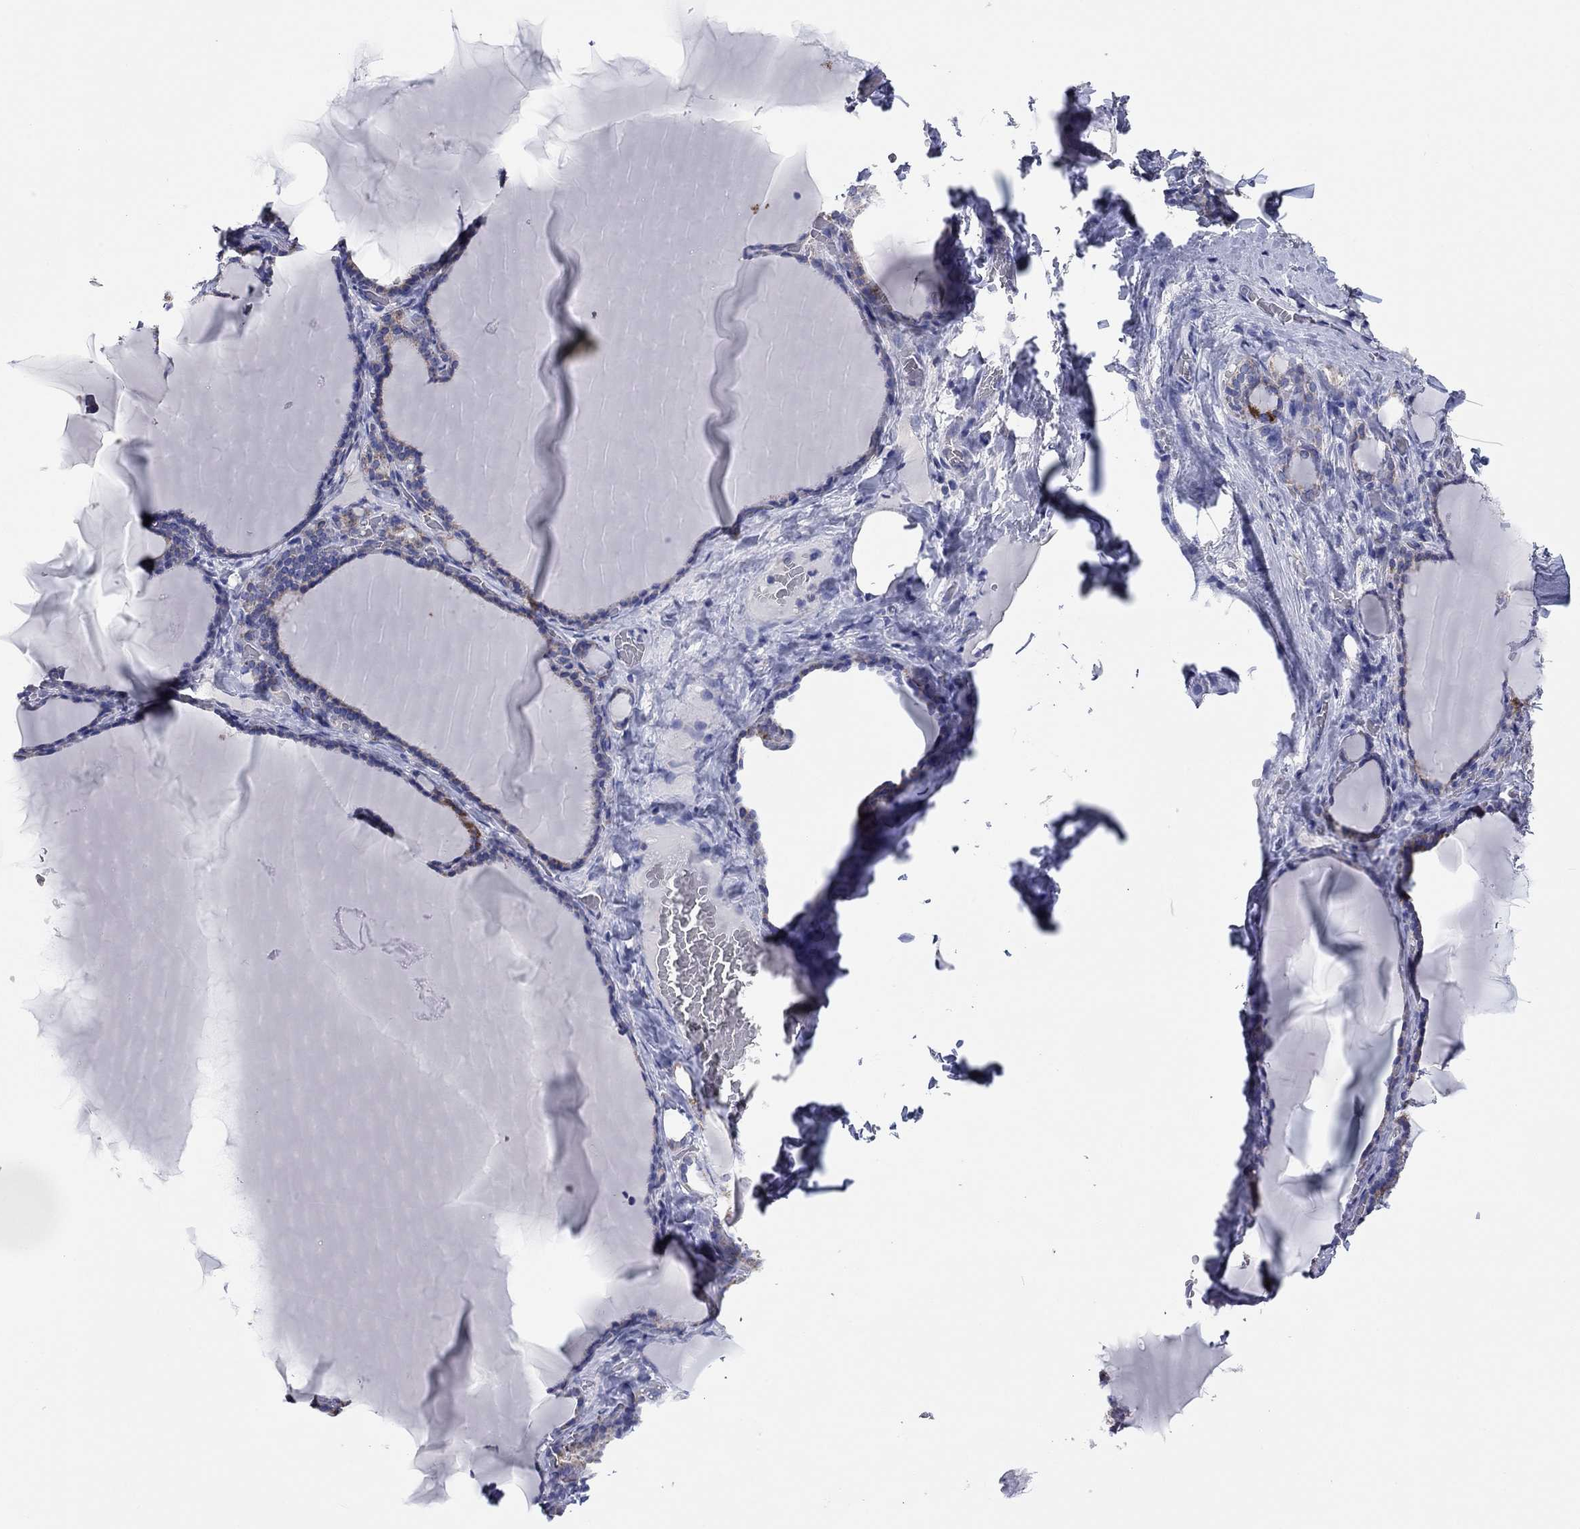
{"staining": {"intensity": "weak", "quantity": "25%-75%", "location": "cytoplasmic/membranous"}, "tissue": "thyroid gland", "cell_type": "Glandular cells", "image_type": "normal", "snomed": [{"axis": "morphology", "description": "Normal tissue, NOS"}, {"axis": "morphology", "description": "Hyperplasia, NOS"}, {"axis": "topography", "description": "Thyroid gland"}], "caption": "Immunohistochemical staining of benign thyroid gland reveals weak cytoplasmic/membranous protein positivity in about 25%-75% of glandular cells. (DAB IHC with brightfield microscopy, high magnification).", "gene": "MGST3", "patient": {"sex": "female", "age": 27}}